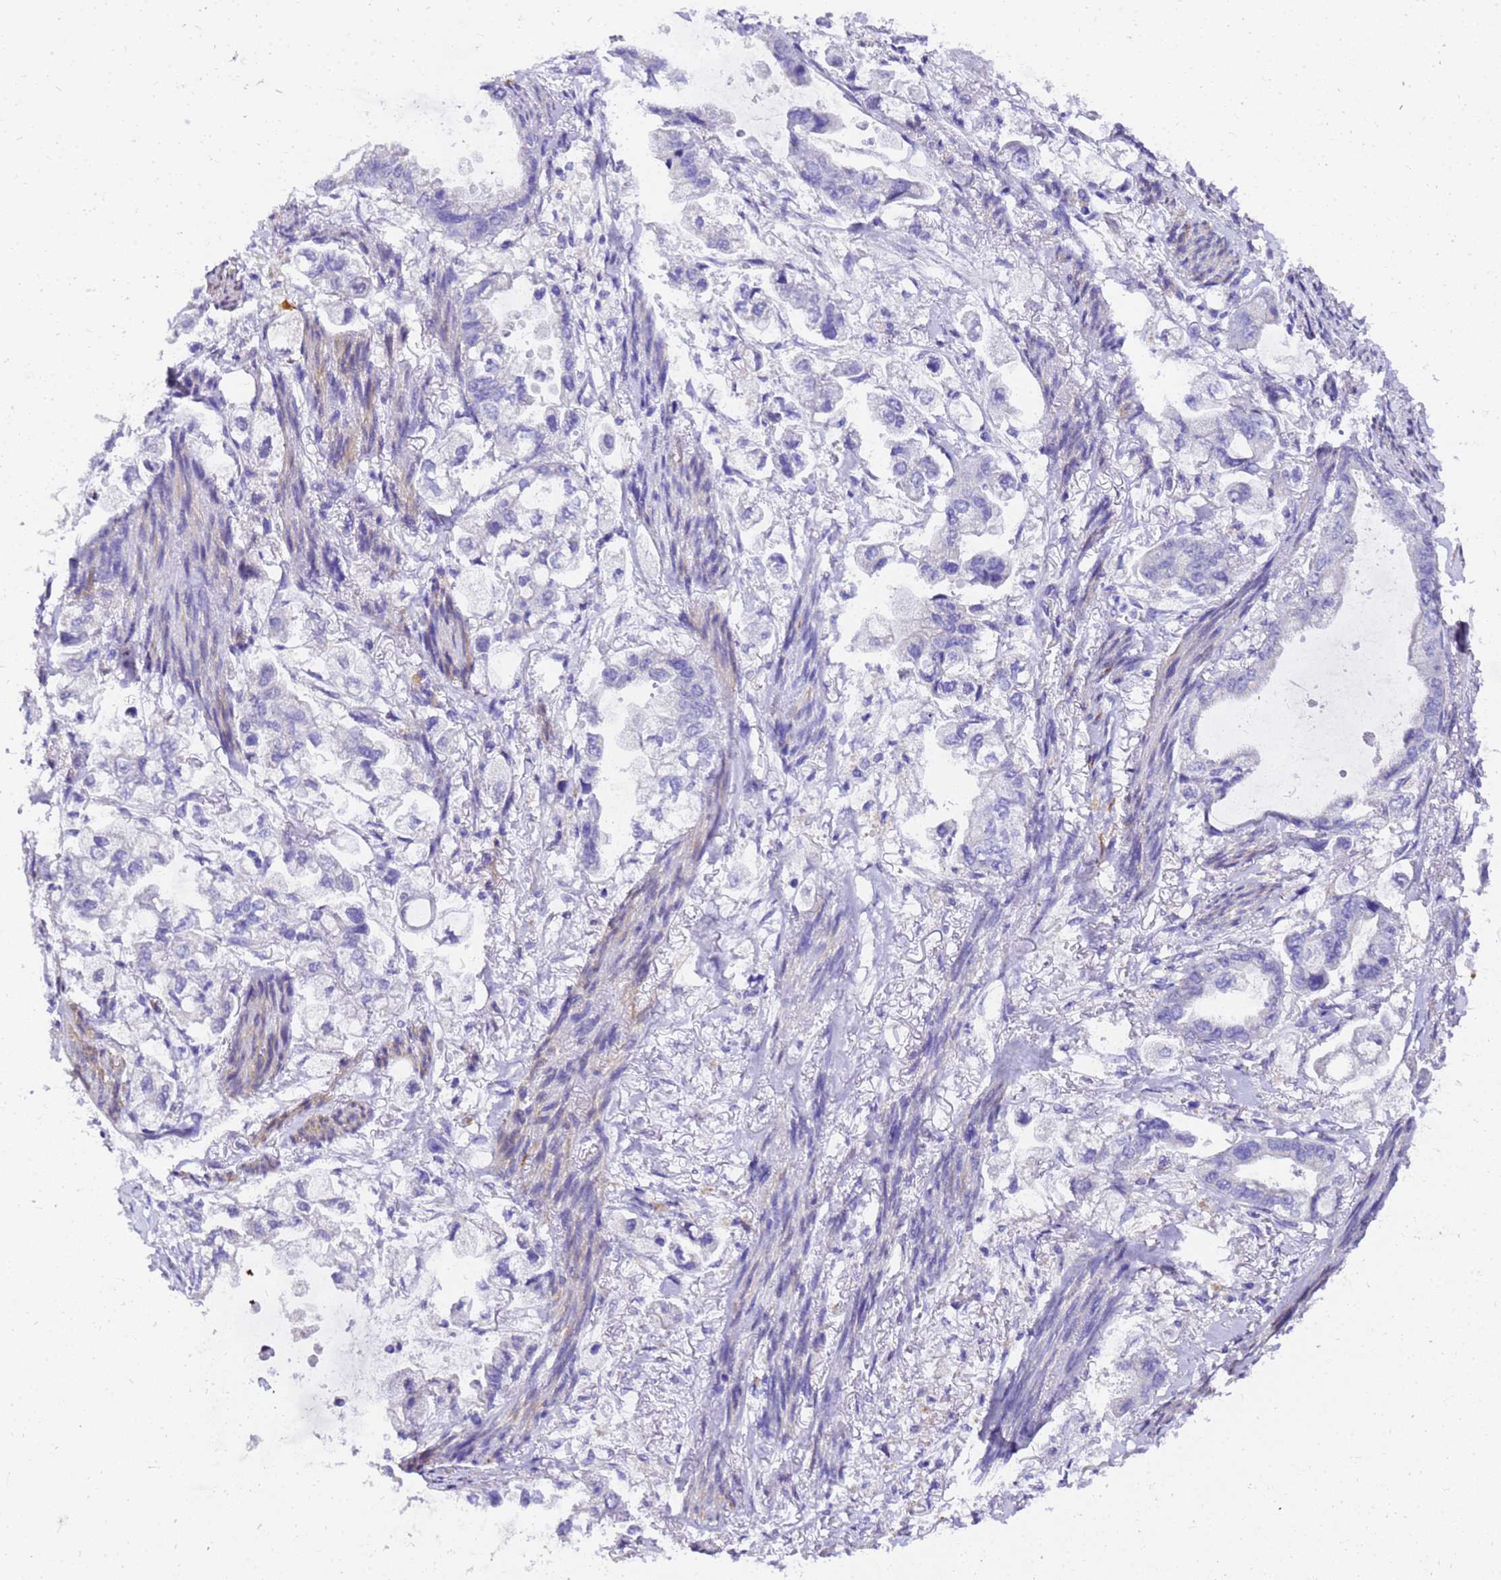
{"staining": {"intensity": "negative", "quantity": "none", "location": "none"}, "tissue": "stomach cancer", "cell_type": "Tumor cells", "image_type": "cancer", "snomed": [{"axis": "morphology", "description": "Adenocarcinoma, NOS"}, {"axis": "topography", "description": "Stomach"}], "caption": "High magnification brightfield microscopy of stomach cancer (adenocarcinoma) stained with DAB (brown) and counterstained with hematoxylin (blue): tumor cells show no significant expression.", "gene": "HSPB6", "patient": {"sex": "male", "age": 62}}